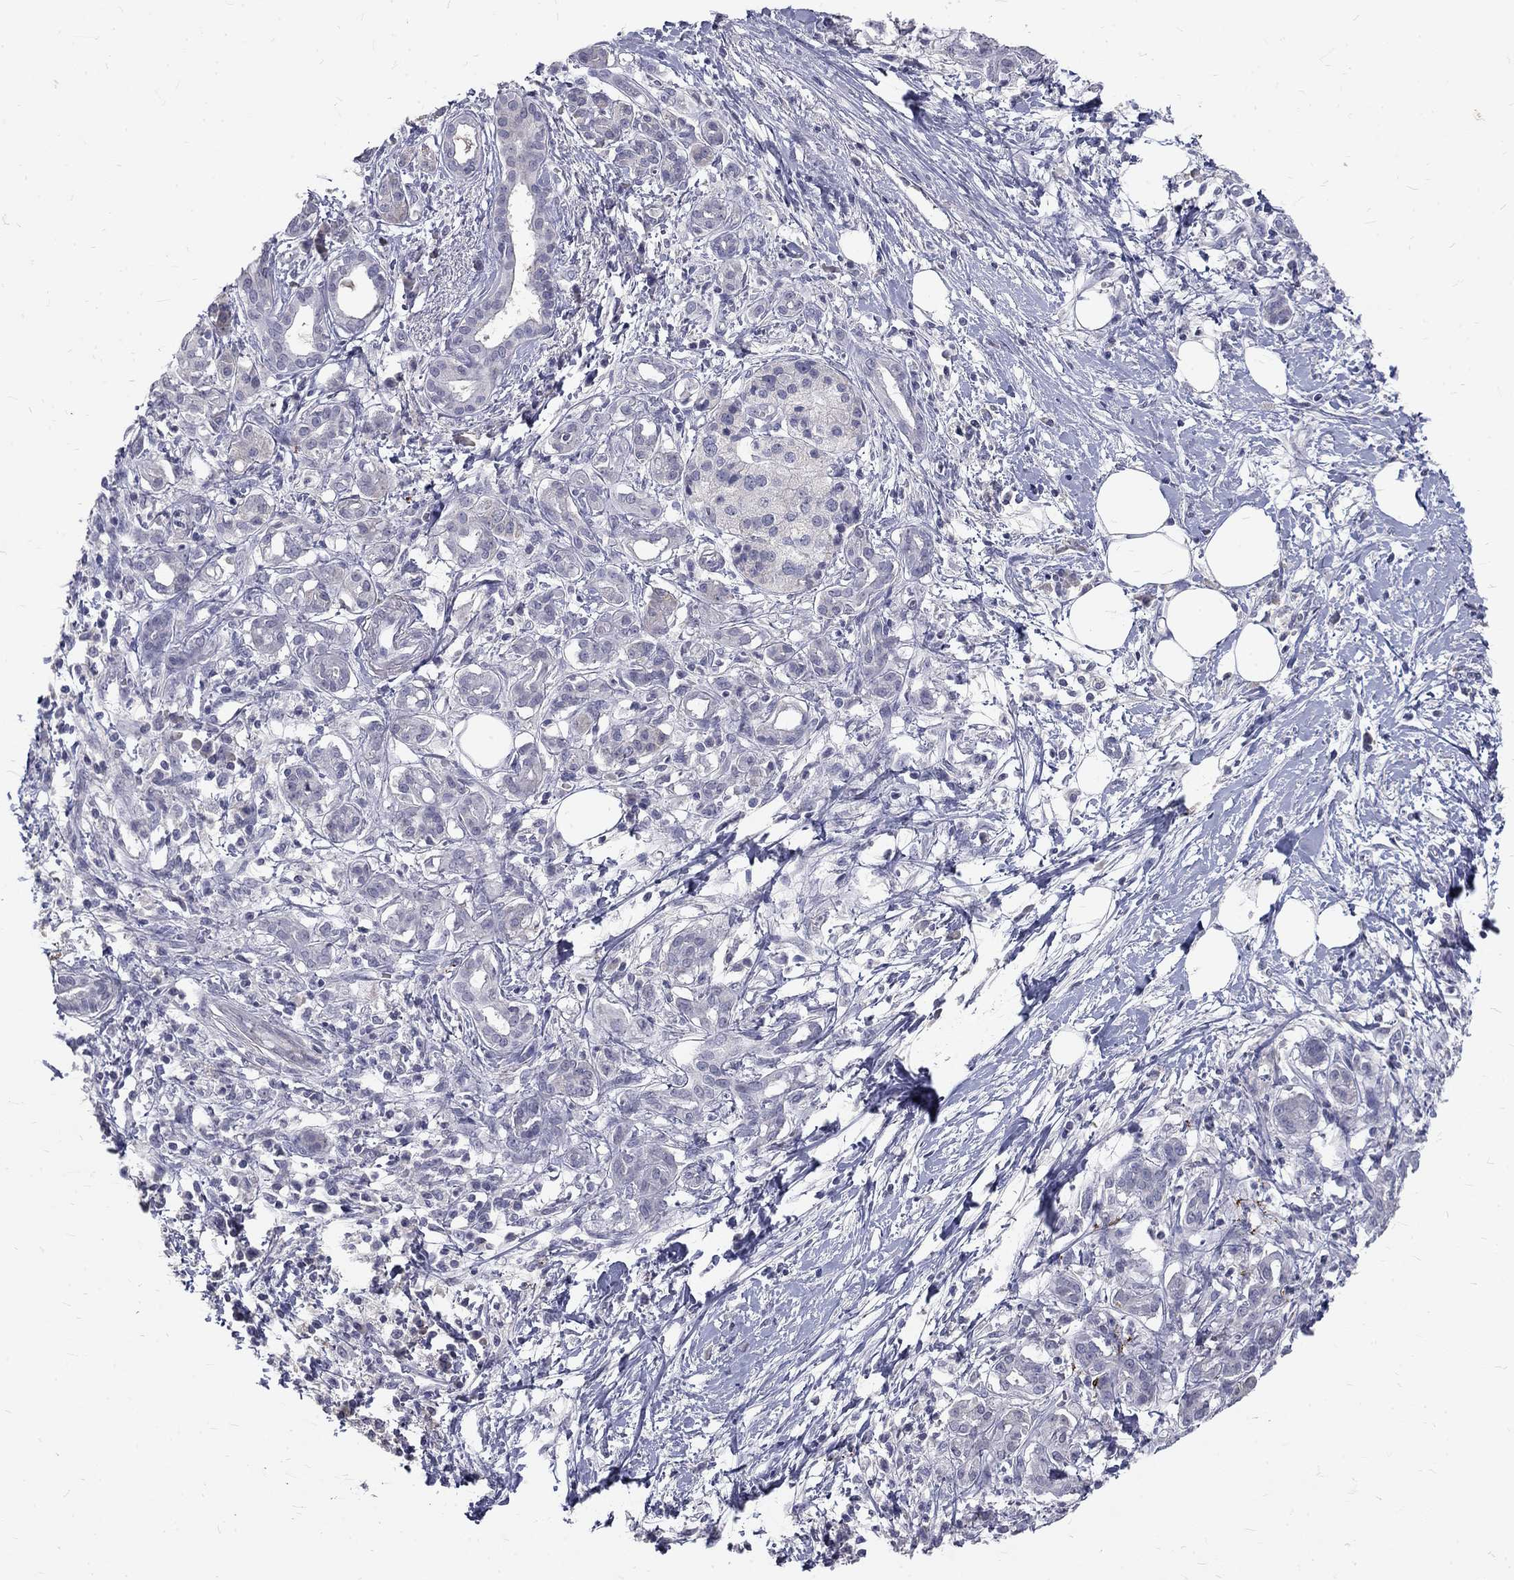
{"staining": {"intensity": "negative", "quantity": "none", "location": "none"}, "tissue": "pancreatic cancer", "cell_type": "Tumor cells", "image_type": "cancer", "snomed": [{"axis": "morphology", "description": "Adenocarcinoma, NOS"}, {"axis": "topography", "description": "Pancreas"}], "caption": "Immunohistochemistry (IHC) of pancreatic cancer displays no positivity in tumor cells.", "gene": "NOS1", "patient": {"sex": "male", "age": 72}}